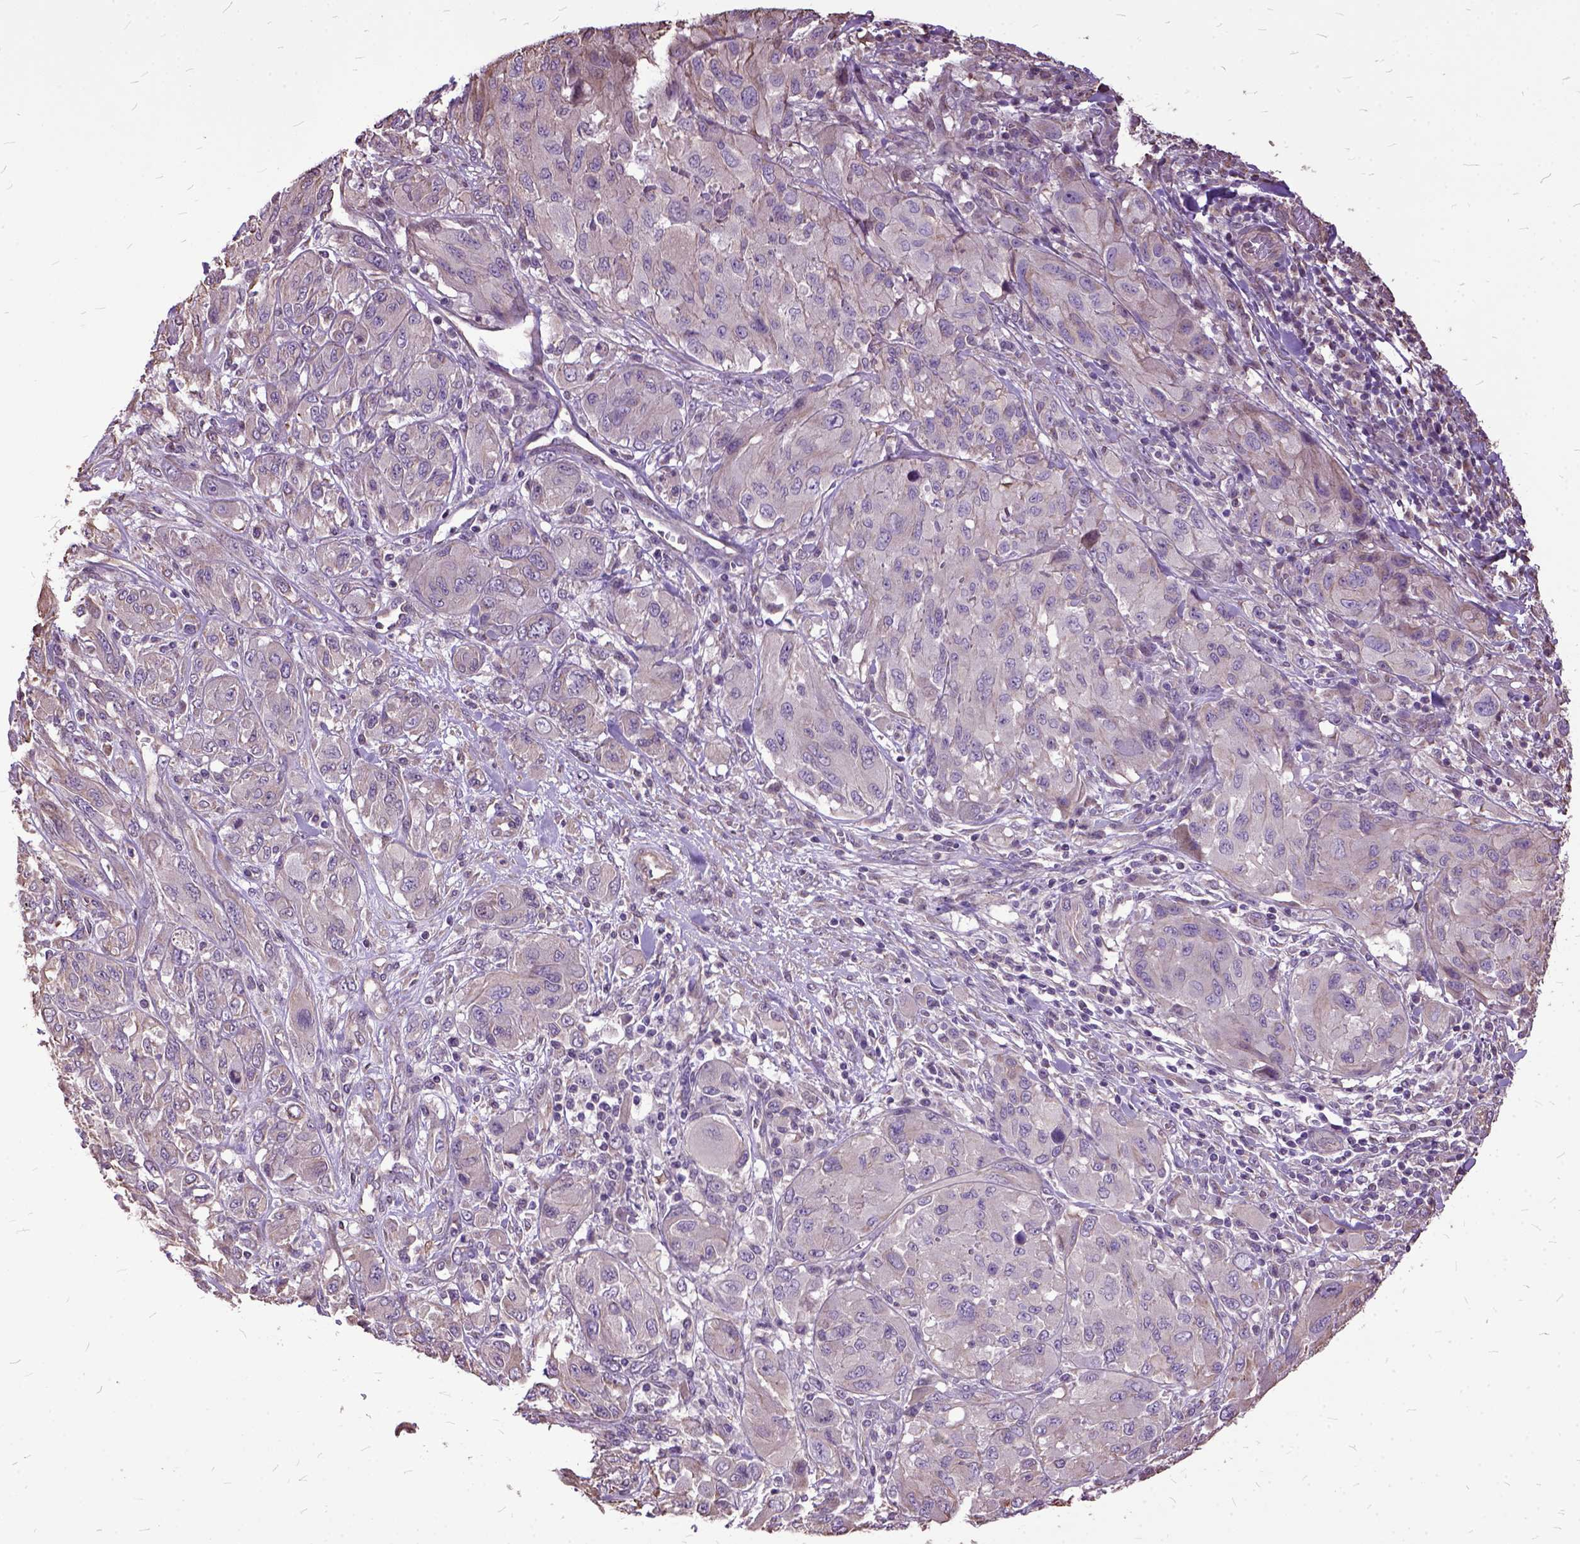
{"staining": {"intensity": "weak", "quantity": ">75%", "location": "cytoplasmic/membranous"}, "tissue": "melanoma", "cell_type": "Tumor cells", "image_type": "cancer", "snomed": [{"axis": "morphology", "description": "Malignant melanoma, NOS"}, {"axis": "topography", "description": "Skin"}], "caption": "Melanoma tissue reveals weak cytoplasmic/membranous staining in approximately >75% of tumor cells, visualized by immunohistochemistry. (Brightfield microscopy of DAB IHC at high magnification).", "gene": "AREG", "patient": {"sex": "female", "age": 91}}